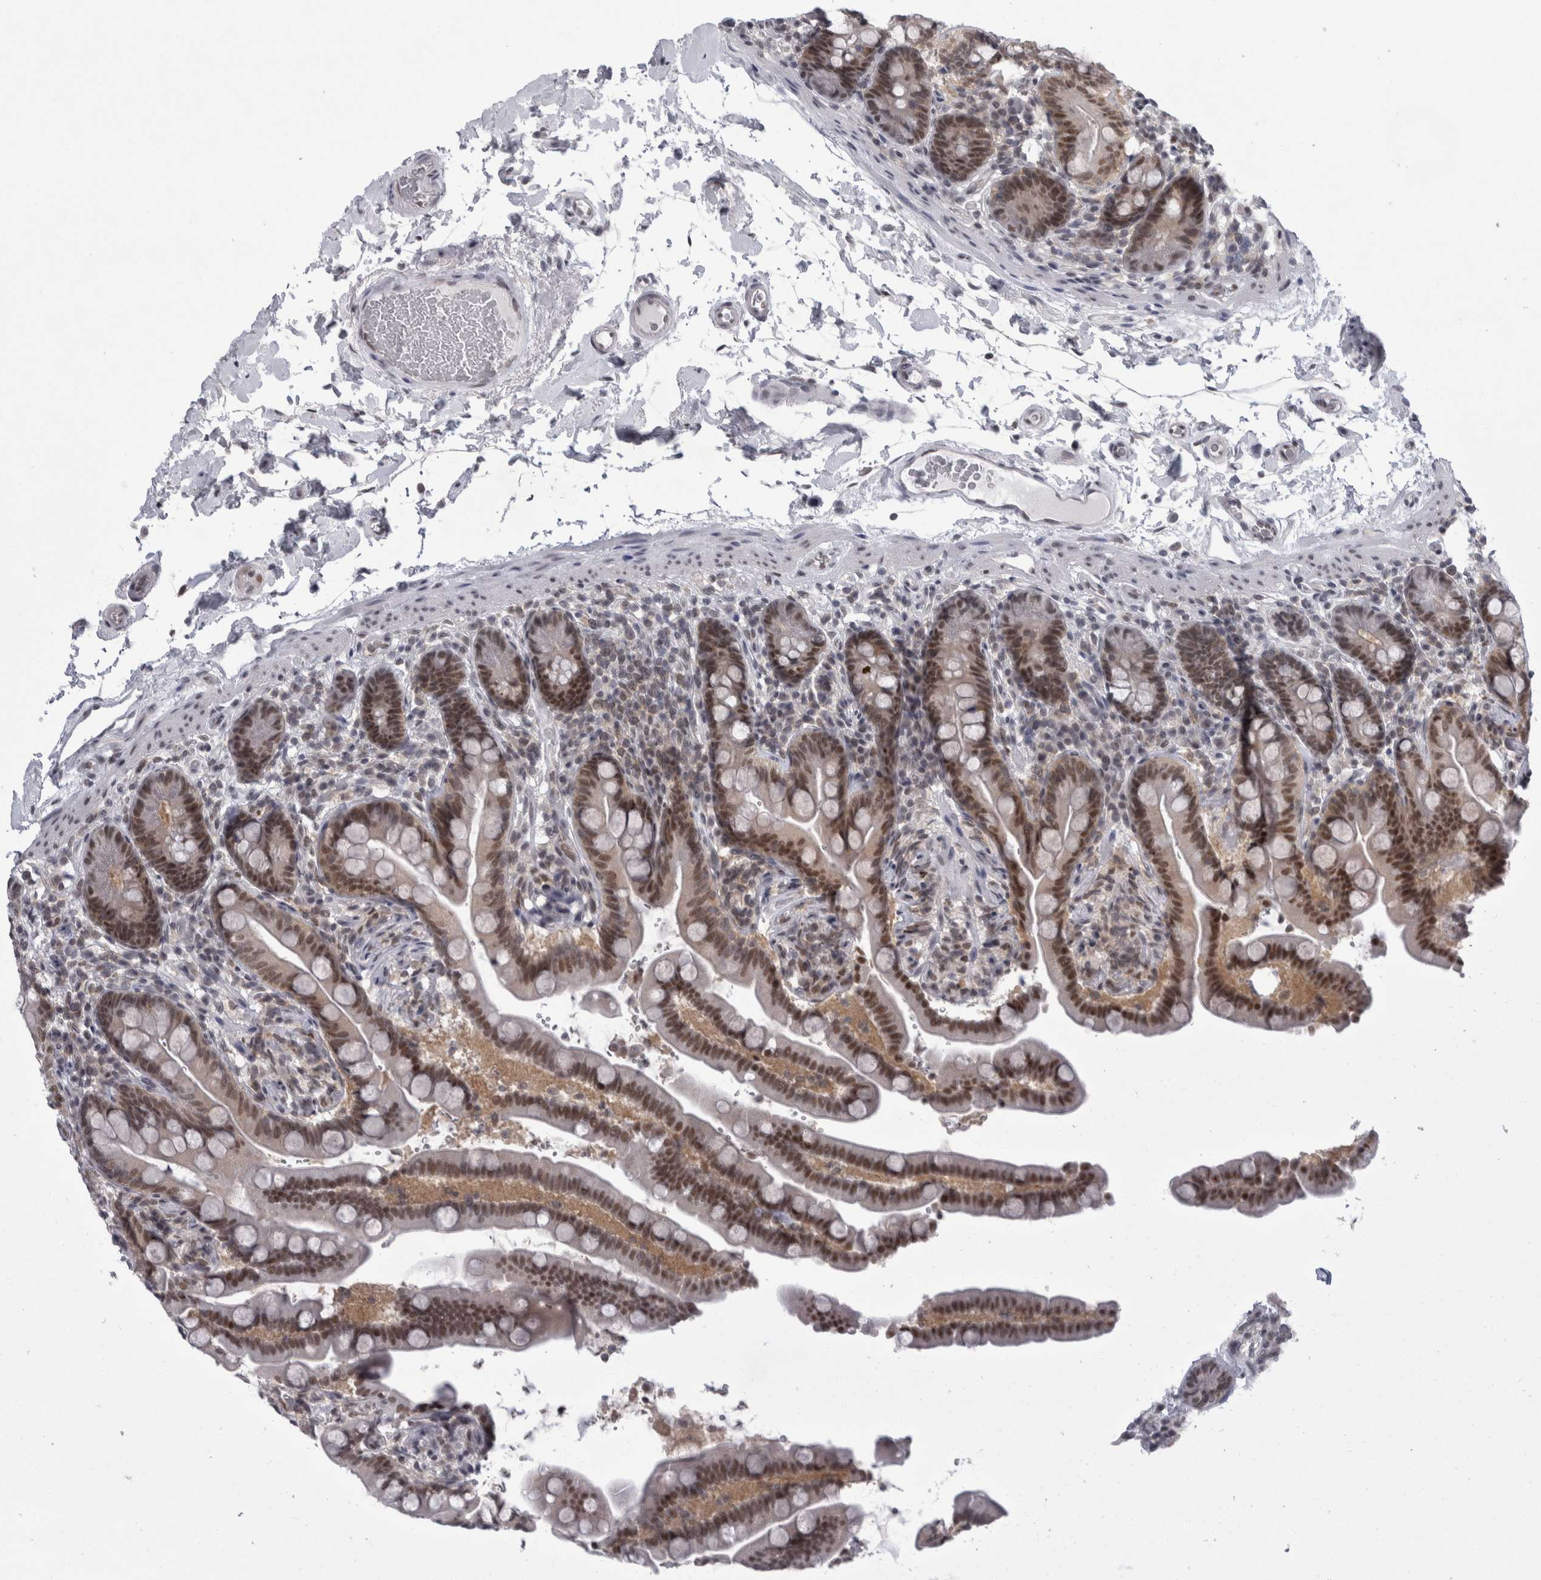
{"staining": {"intensity": "weak", "quantity": "25%-75%", "location": "nuclear"}, "tissue": "colon", "cell_type": "Endothelial cells", "image_type": "normal", "snomed": [{"axis": "morphology", "description": "Normal tissue, NOS"}, {"axis": "topography", "description": "Smooth muscle"}, {"axis": "topography", "description": "Colon"}], "caption": "High-magnification brightfield microscopy of benign colon stained with DAB (brown) and counterstained with hematoxylin (blue). endothelial cells exhibit weak nuclear staining is appreciated in approximately25%-75% of cells.", "gene": "PSMB2", "patient": {"sex": "male", "age": 73}}